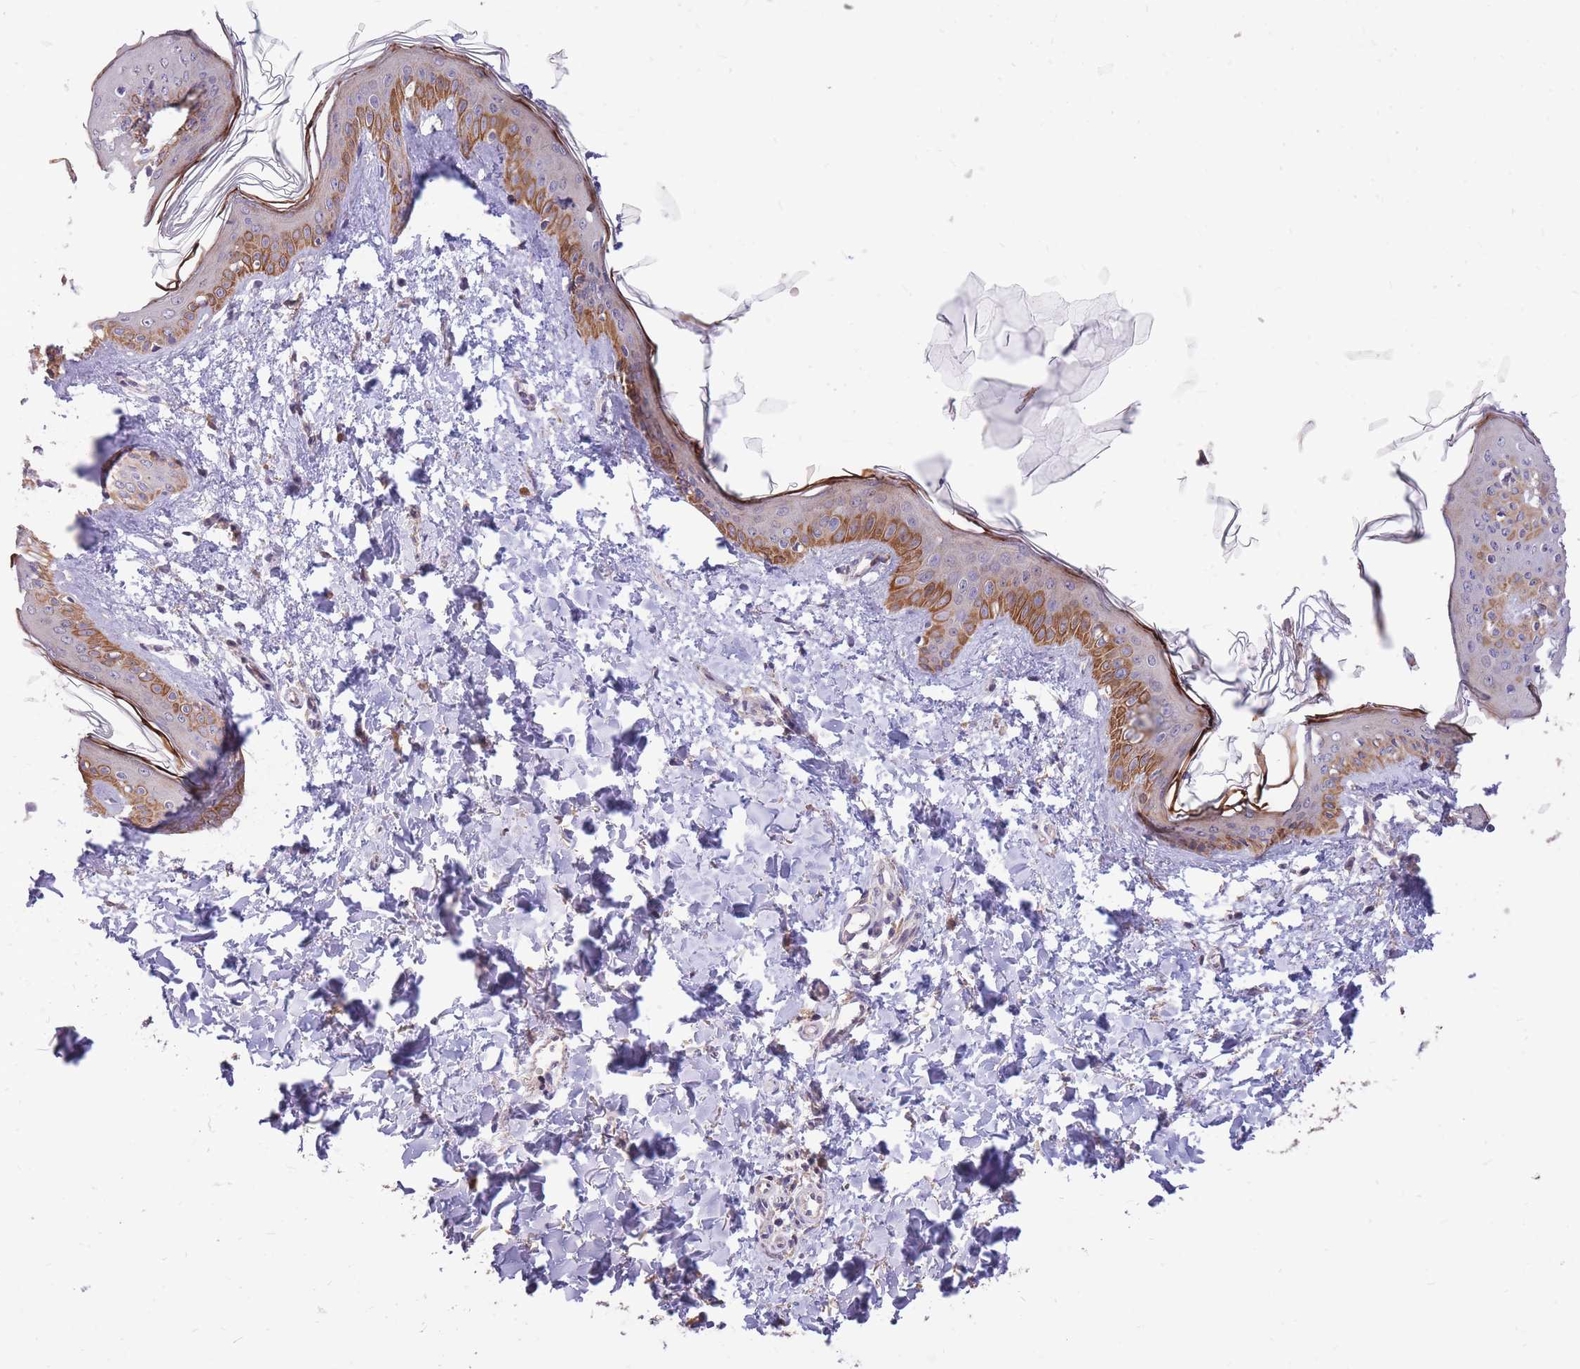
{"staining": {"intensity": "weak", "quantity": ">75%", "location": "cytoplasmic/membranous"}, "tissue": "skin", "cell_type": "Fibroblasts", "image_type": "normal", "snomed": [{"axis": "morphology", "description": "Normal tissue, NOS"}, {"axis": "topography", "description": "Skin"}], "caption": "DAB immunohistochemical staining of normal human skin shows weak cytoplasmic/membranous protein expression in about >75% of fibroblasts. Using DAB (3,3'-diaminobenzidine) (brown) and hematoxylin (blue) stains, captured at high magnification using brightfield microscopy.", "gene": "IGF2BP2", "patient": {"sex": "female", "age": 41}}